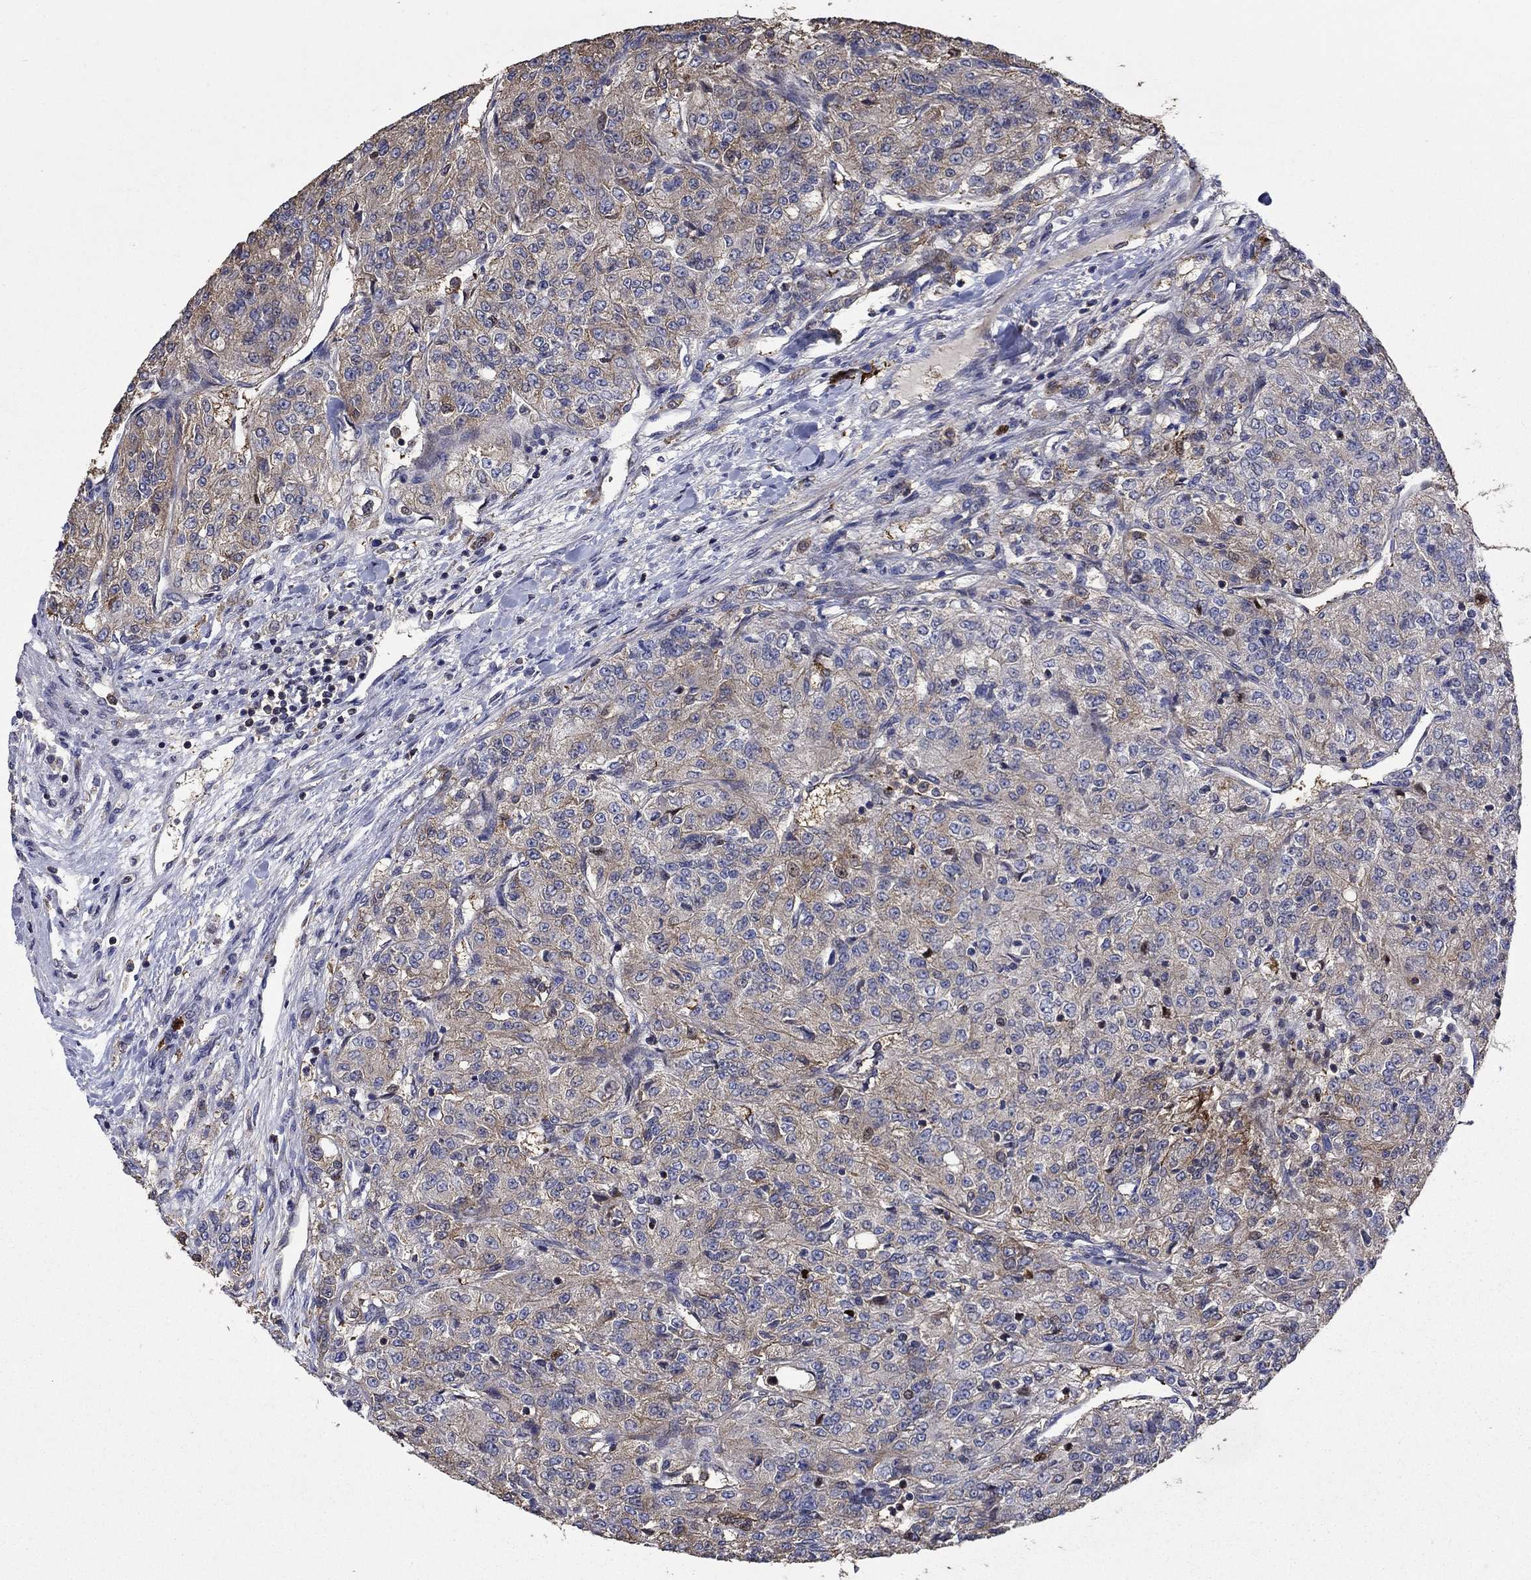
{"staining": {"intensity": "strong", "quantity": "<25%", "location": "cytoplasmic/membranous"}, "tissue": "renal cancer", "cell_type": "Tumor cells", "image_type": "cancer", "snomed": [{"axis": "morphology", "description": "Adenocarcinoma, NOS"}, {"axis": "topography", "description": "Kidney"}], "caption": "This photomicrograph exhibits renal cancer (adenocarcinoma) stained with immunohistochemistry (IHC) to label a protein in brown. The cytoplasmic/membranous of tumor cells show strong positivity for the protein. Nuclei are counter-stained blue.", "gene": "DVL1", "patient": {"sex": "female", "age": 63}}